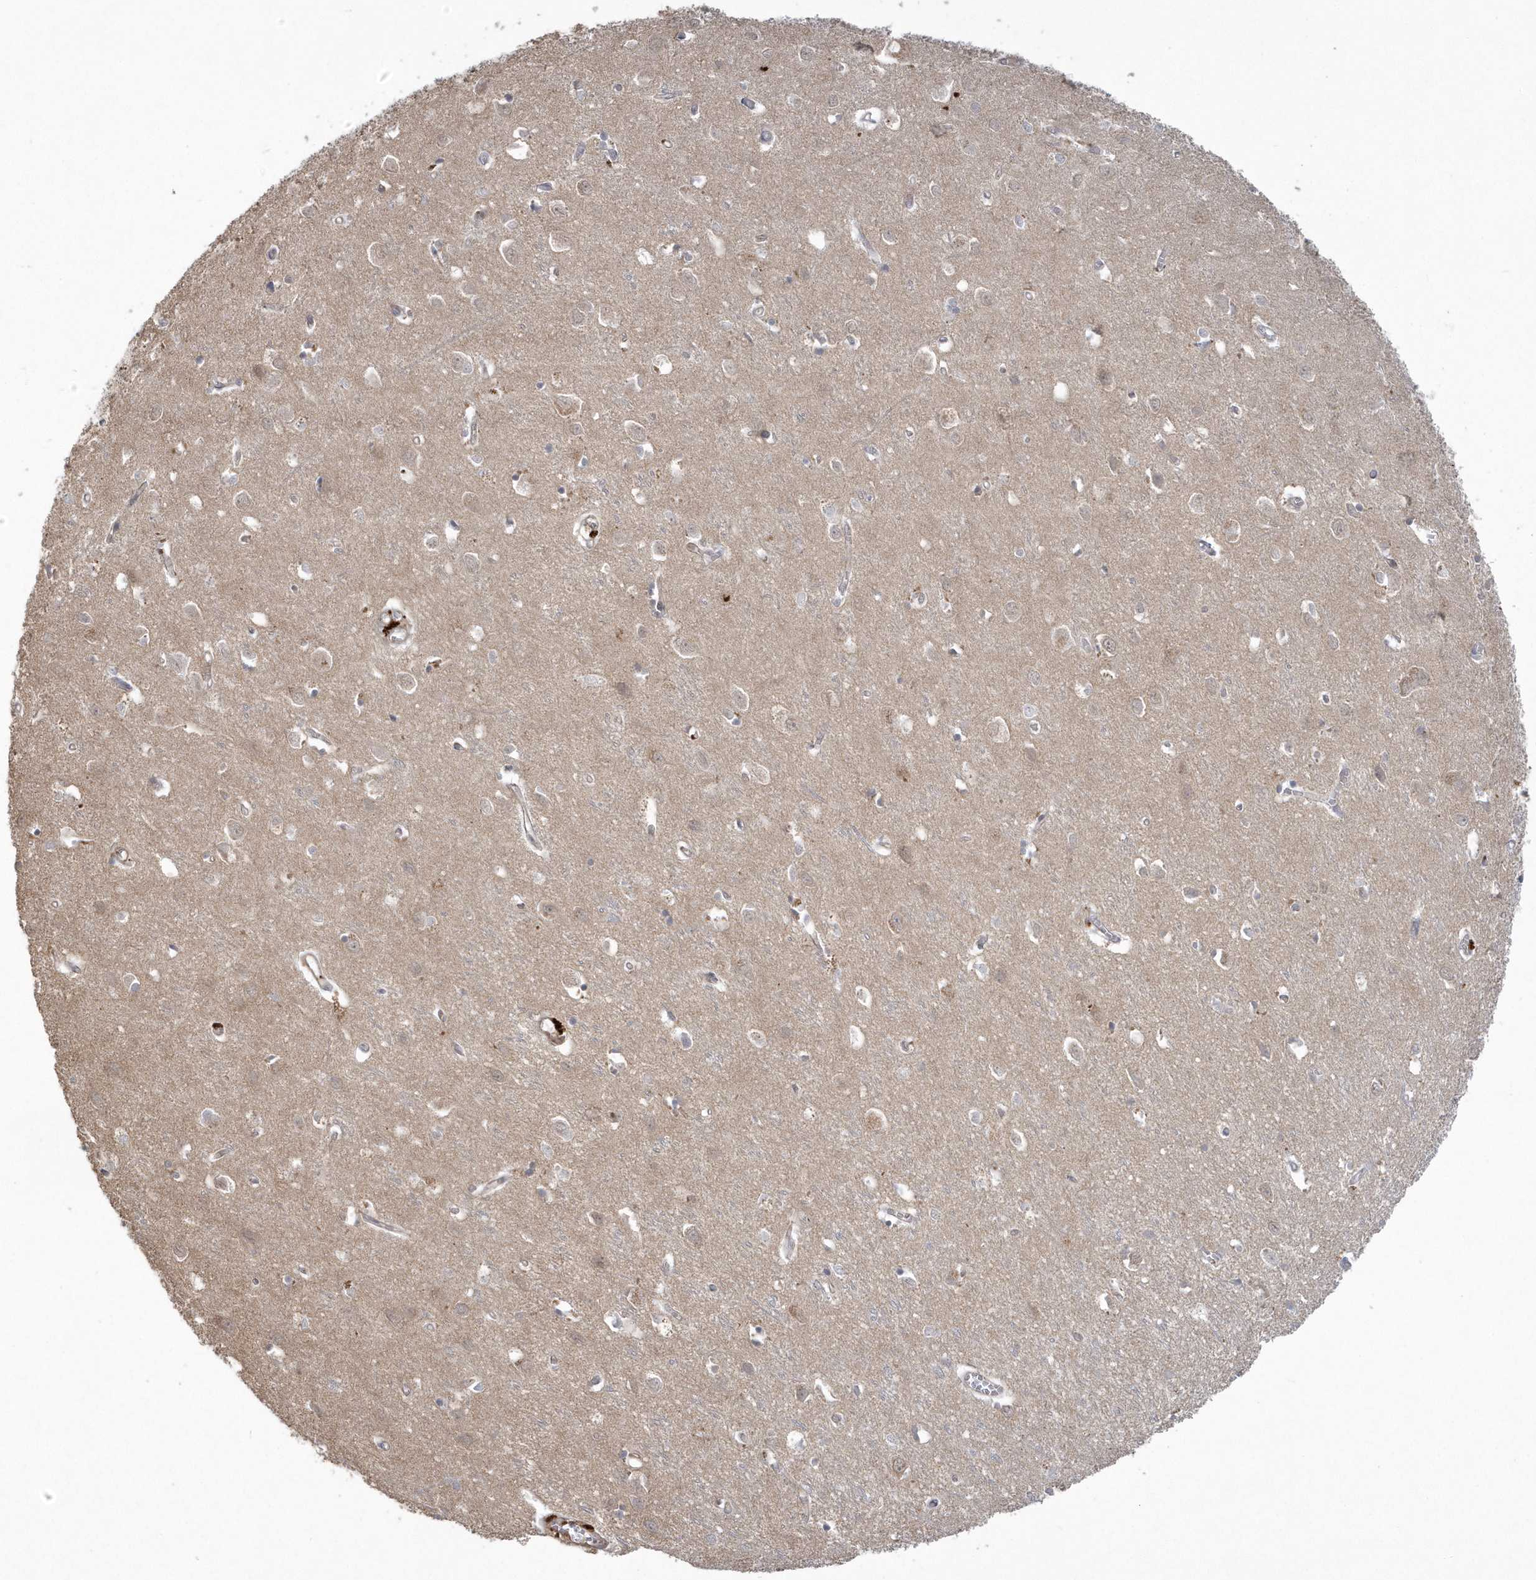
{"staining": {"intensity": "moderate", "quantity": "25%-75%", "location": "cytoplasmic/membranous"}, "tissue": "cerebral cortex", "cell_type": "Endothelial cells", "image_type": "normal", "snomed": [{"axis": "morphology", "description": "Normal tissue, NOS"}, {"axis": "topography", "description": "Cerebral cortex"}], "caption": "Immunohistochemistry (IHC) (DAB (3,3'-diaminobenzidine)) staining of unremarkable human cerebral cortex exhibits moderate cytoplasmic/membranous protein expression in approximately 25%-75% of endothelial cells.", "gene": "ARMC8", "patient": {"sex": "female", "age": 64}}